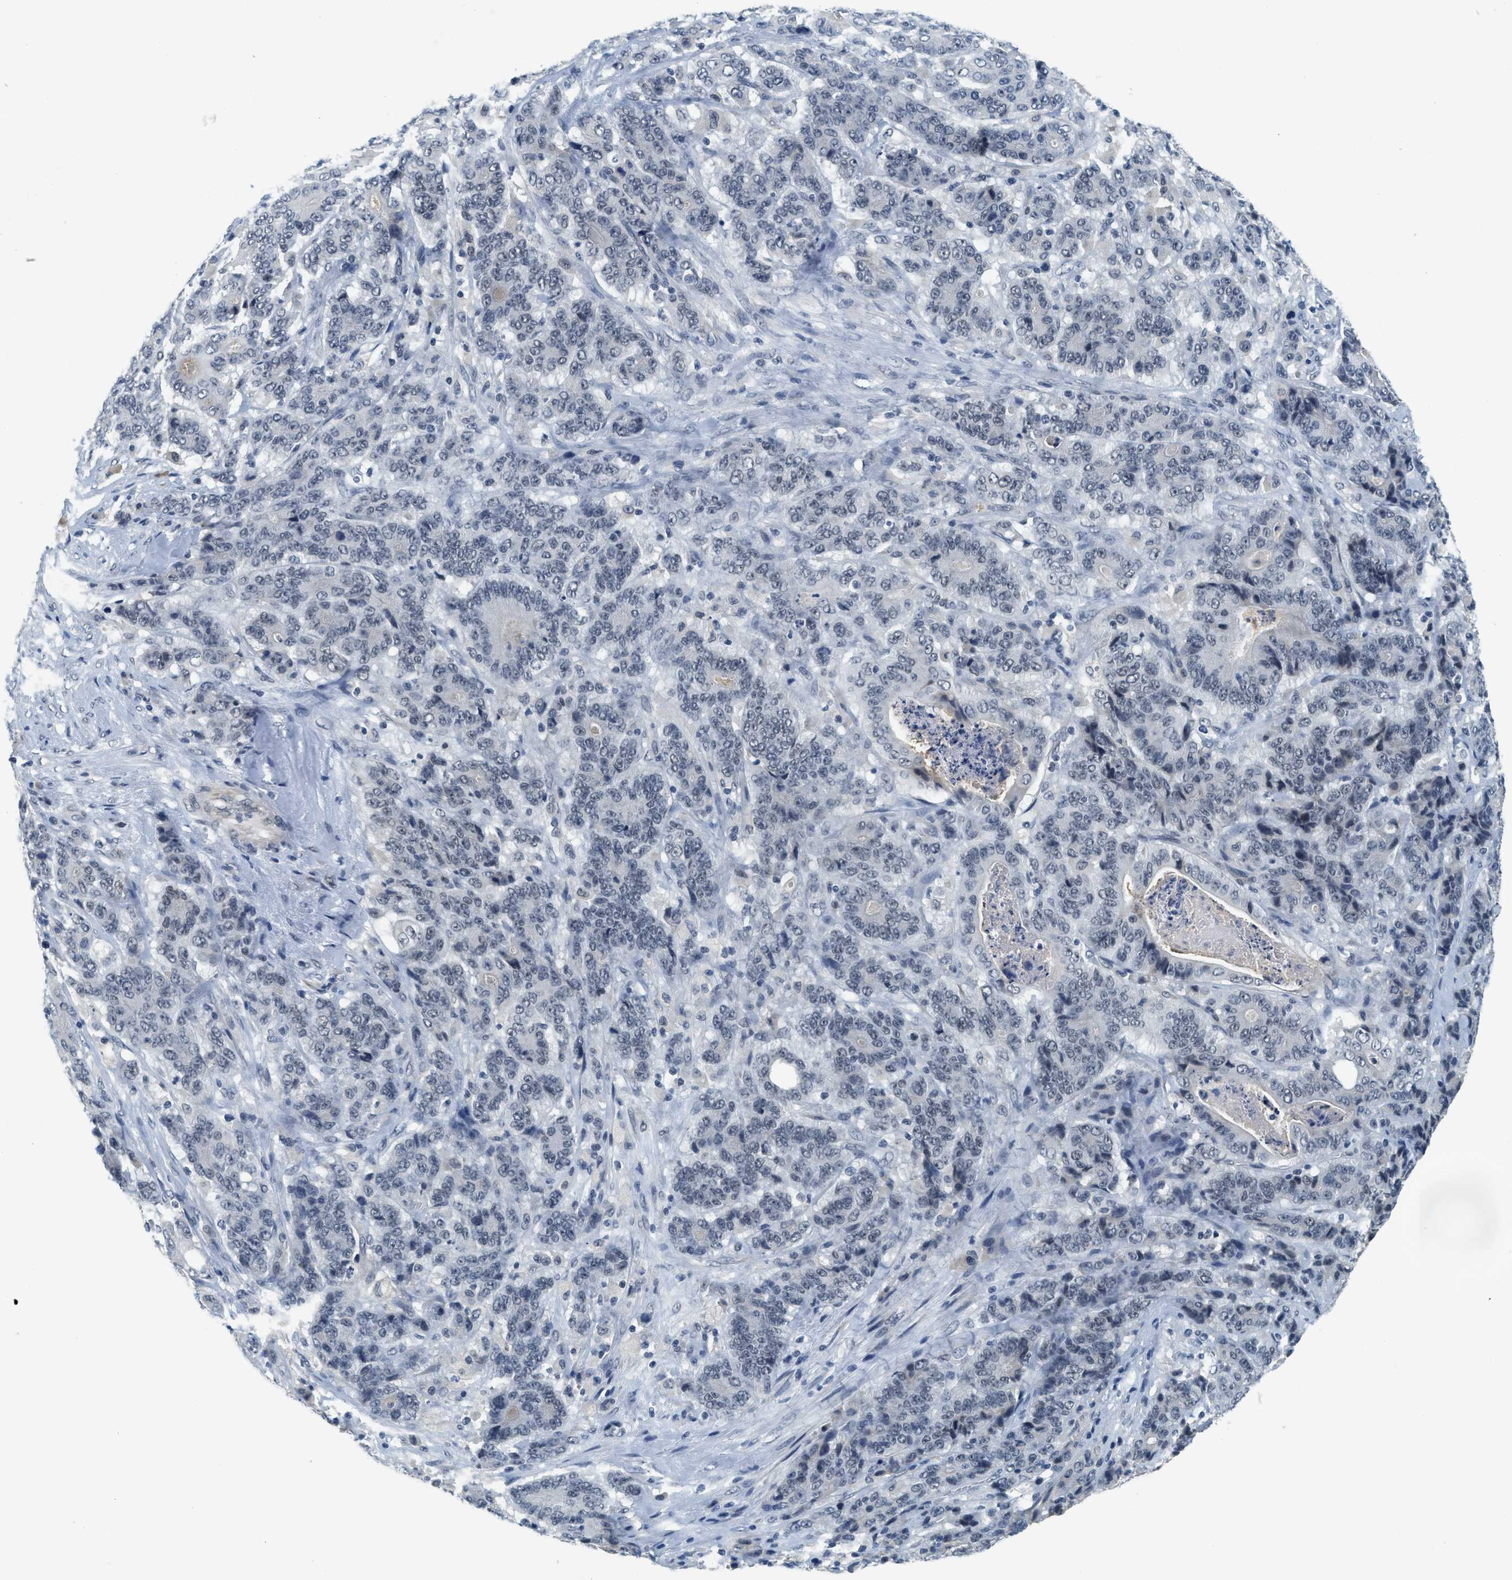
{"staining": {"intensity": "negative", "quantity": "none", "location": "none"}, "tissue": "stomach cancer", "cell_type": "Tumor cells", "image_type": "cancer", "snomed": [{"axis": "morphology", "description": "Adenocarcinoma, NOS"}, {"axis": "topography", "description": "Stomach"}], "caption": "DAB (3,3'-diaminobenzidine) immunohistochemical staining of human stomach cancer (adenocarcinoma) shows no significant expression in tumor cells.", "gene": "MZF1", "patient": {"sex": "female", "age": 73}}